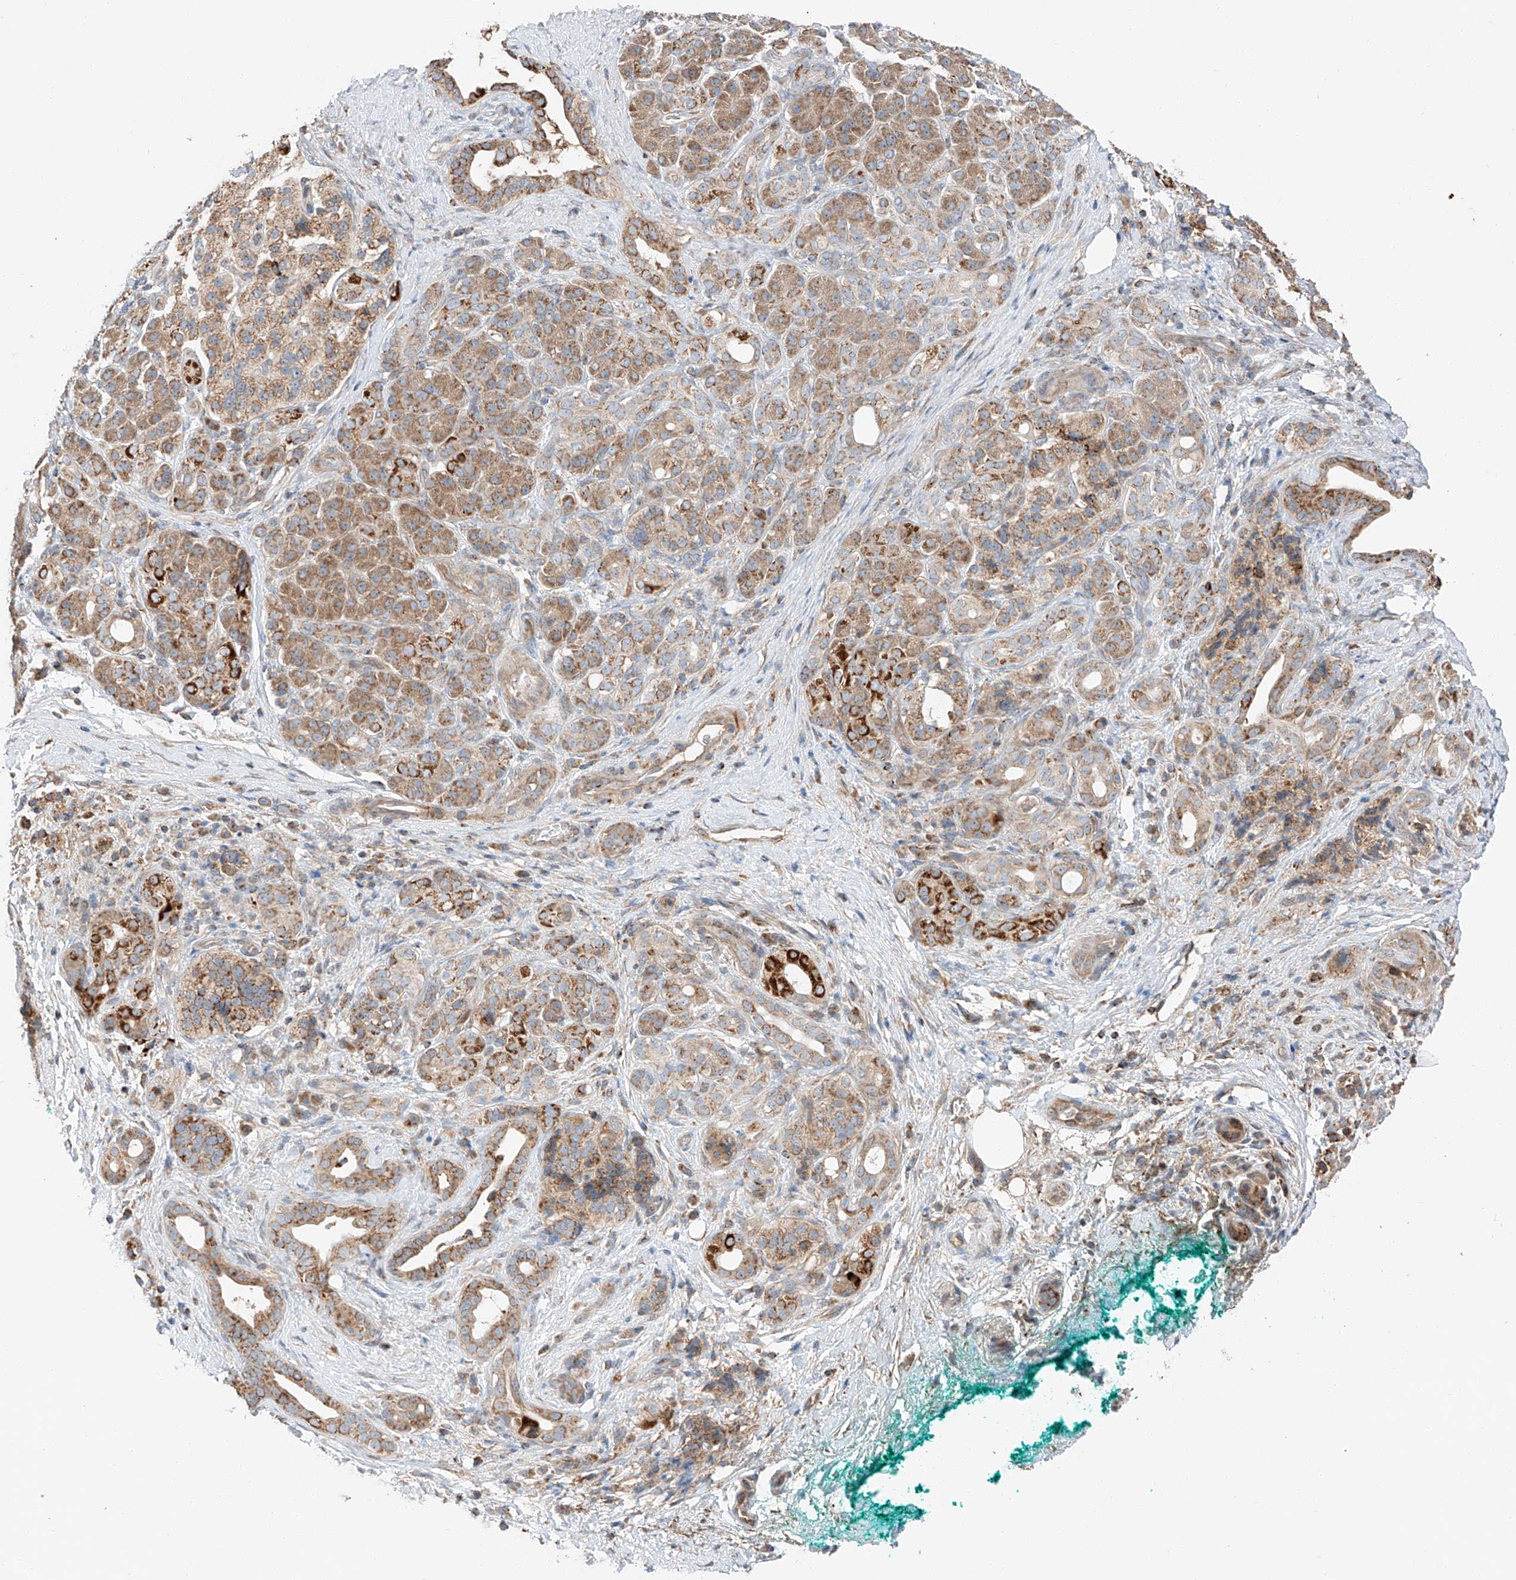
{"staining": {"intensity": "moderate", "quantity": ">75%", "location": "cytoplasmic/membranous"}, "tissue": "pancreatic cancer", "cell_type": "Tumor cells", "image_type": "cancer", "snomed": [{"axis": "morphology", "description": "Adenocarcinoma, NOS"}, {"axis": "topography", "description": "Pancreas"}], "caption": "IHC photomicrograph of neoplastic tissue: human pancreatic cancer (adenocarcinoma) stained using IHC demonstrates medium levels of moderate protein expression localized specifically in the cytoplasmic/membranous of tumor cells, appearing as a cytoplasmic/membranous brown color.", "gene": "RUSC1", "patient": {"sex": "male", "age": 78}}